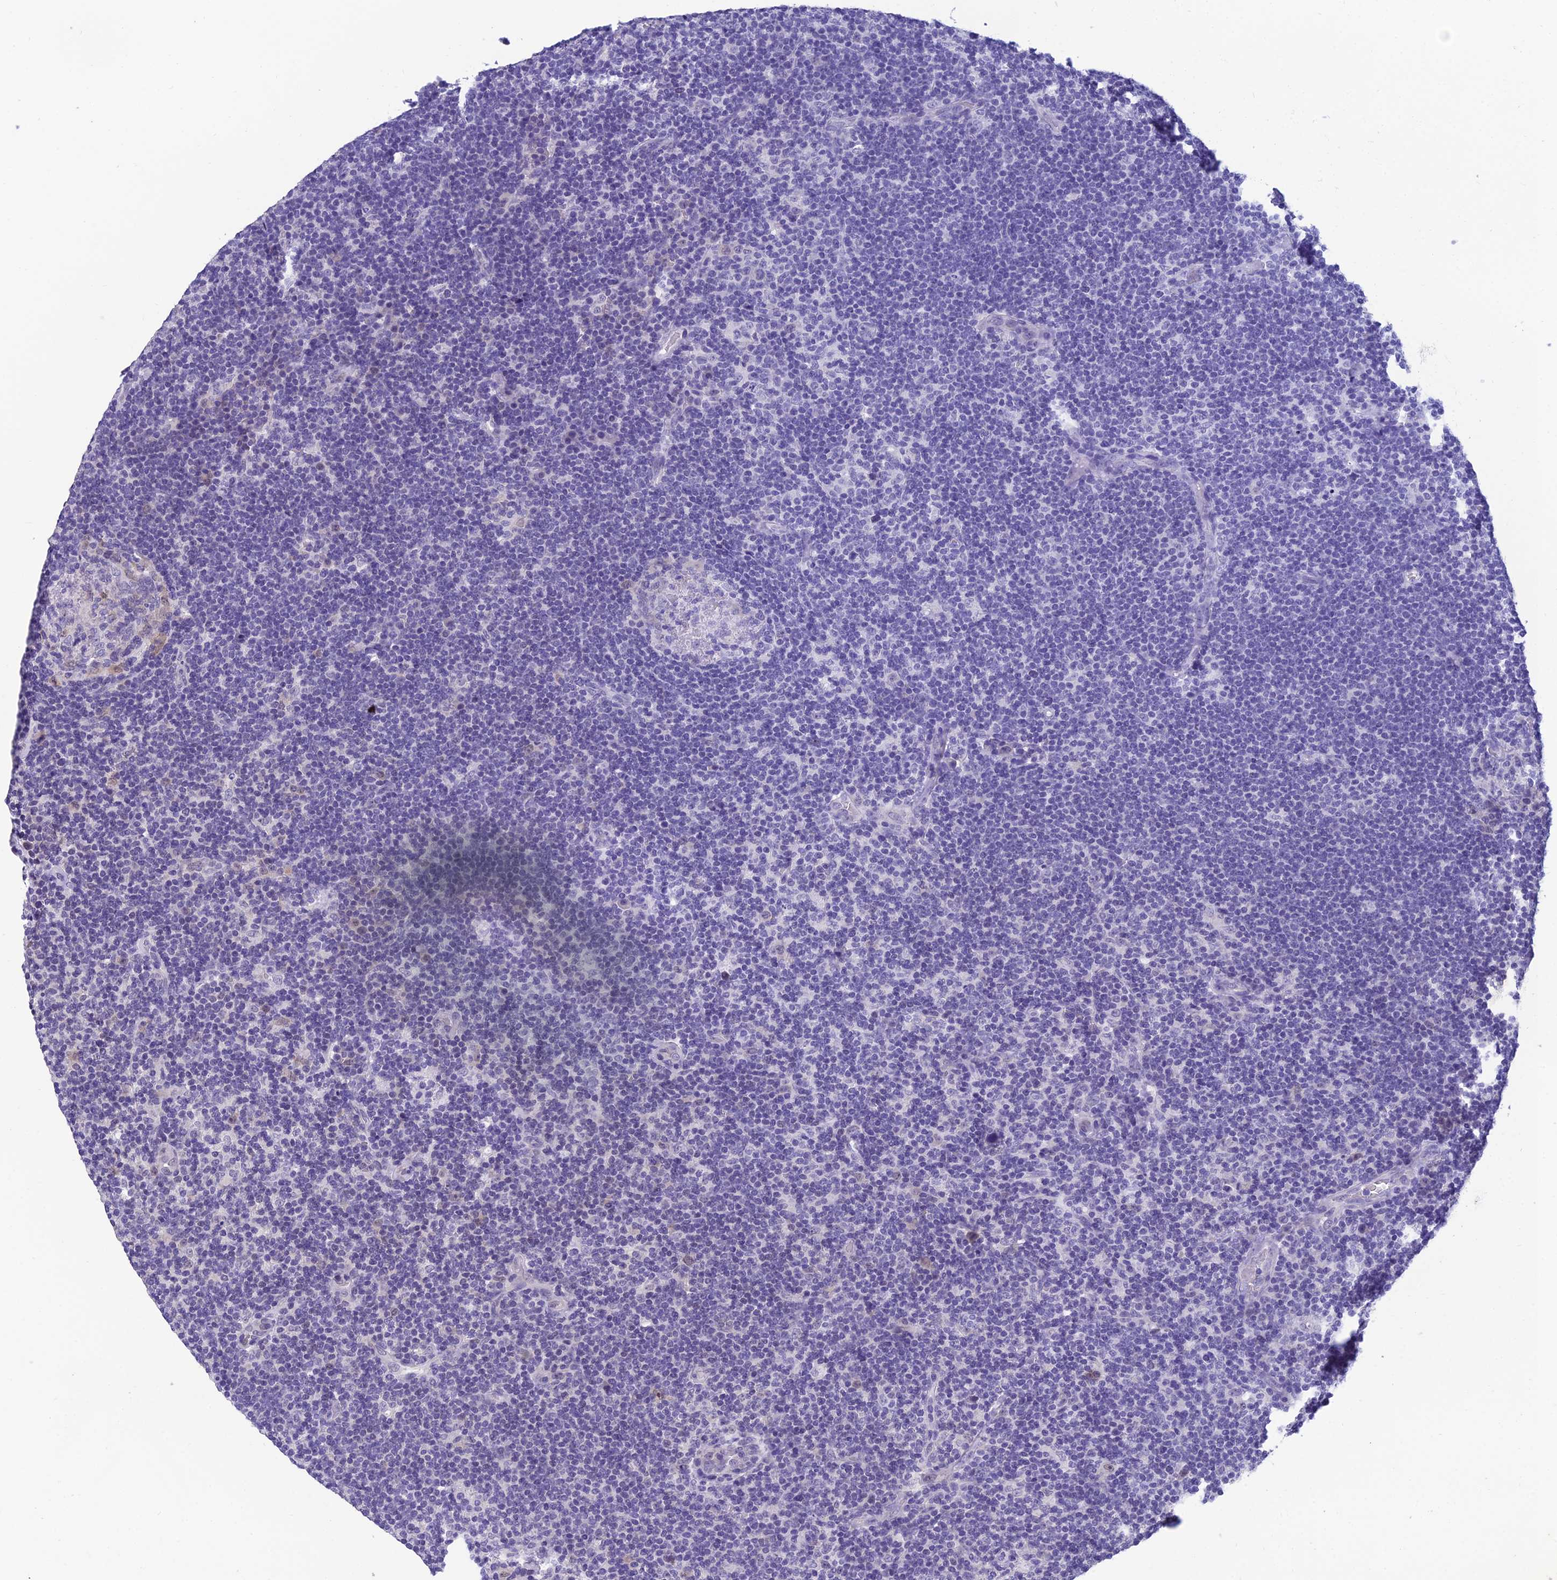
{"staining": {"intensity": "negative", "quantity": "none", "location": "none"}, "tissue": "lymphoma", "cell_type": "Tumor cells", "image_type": "cancer", "snomed": [{"axis": "morphology", "description": "Hodgkin's disease, NOS"}, {"axis": "topography", "description": "Lymph node"}], "caption": "Lymphoma was stained to show a protein in brown. There is no significant positivity in tumor cells. Brightfield microscopy of immunohistochemistry stained with DAB (3,3'-diaminobenzidine) (brown) and hematoxylin (blue), captured at high magnification.", "gene": "GRWD1", "patient": {"sex": "female", "age": 57}}